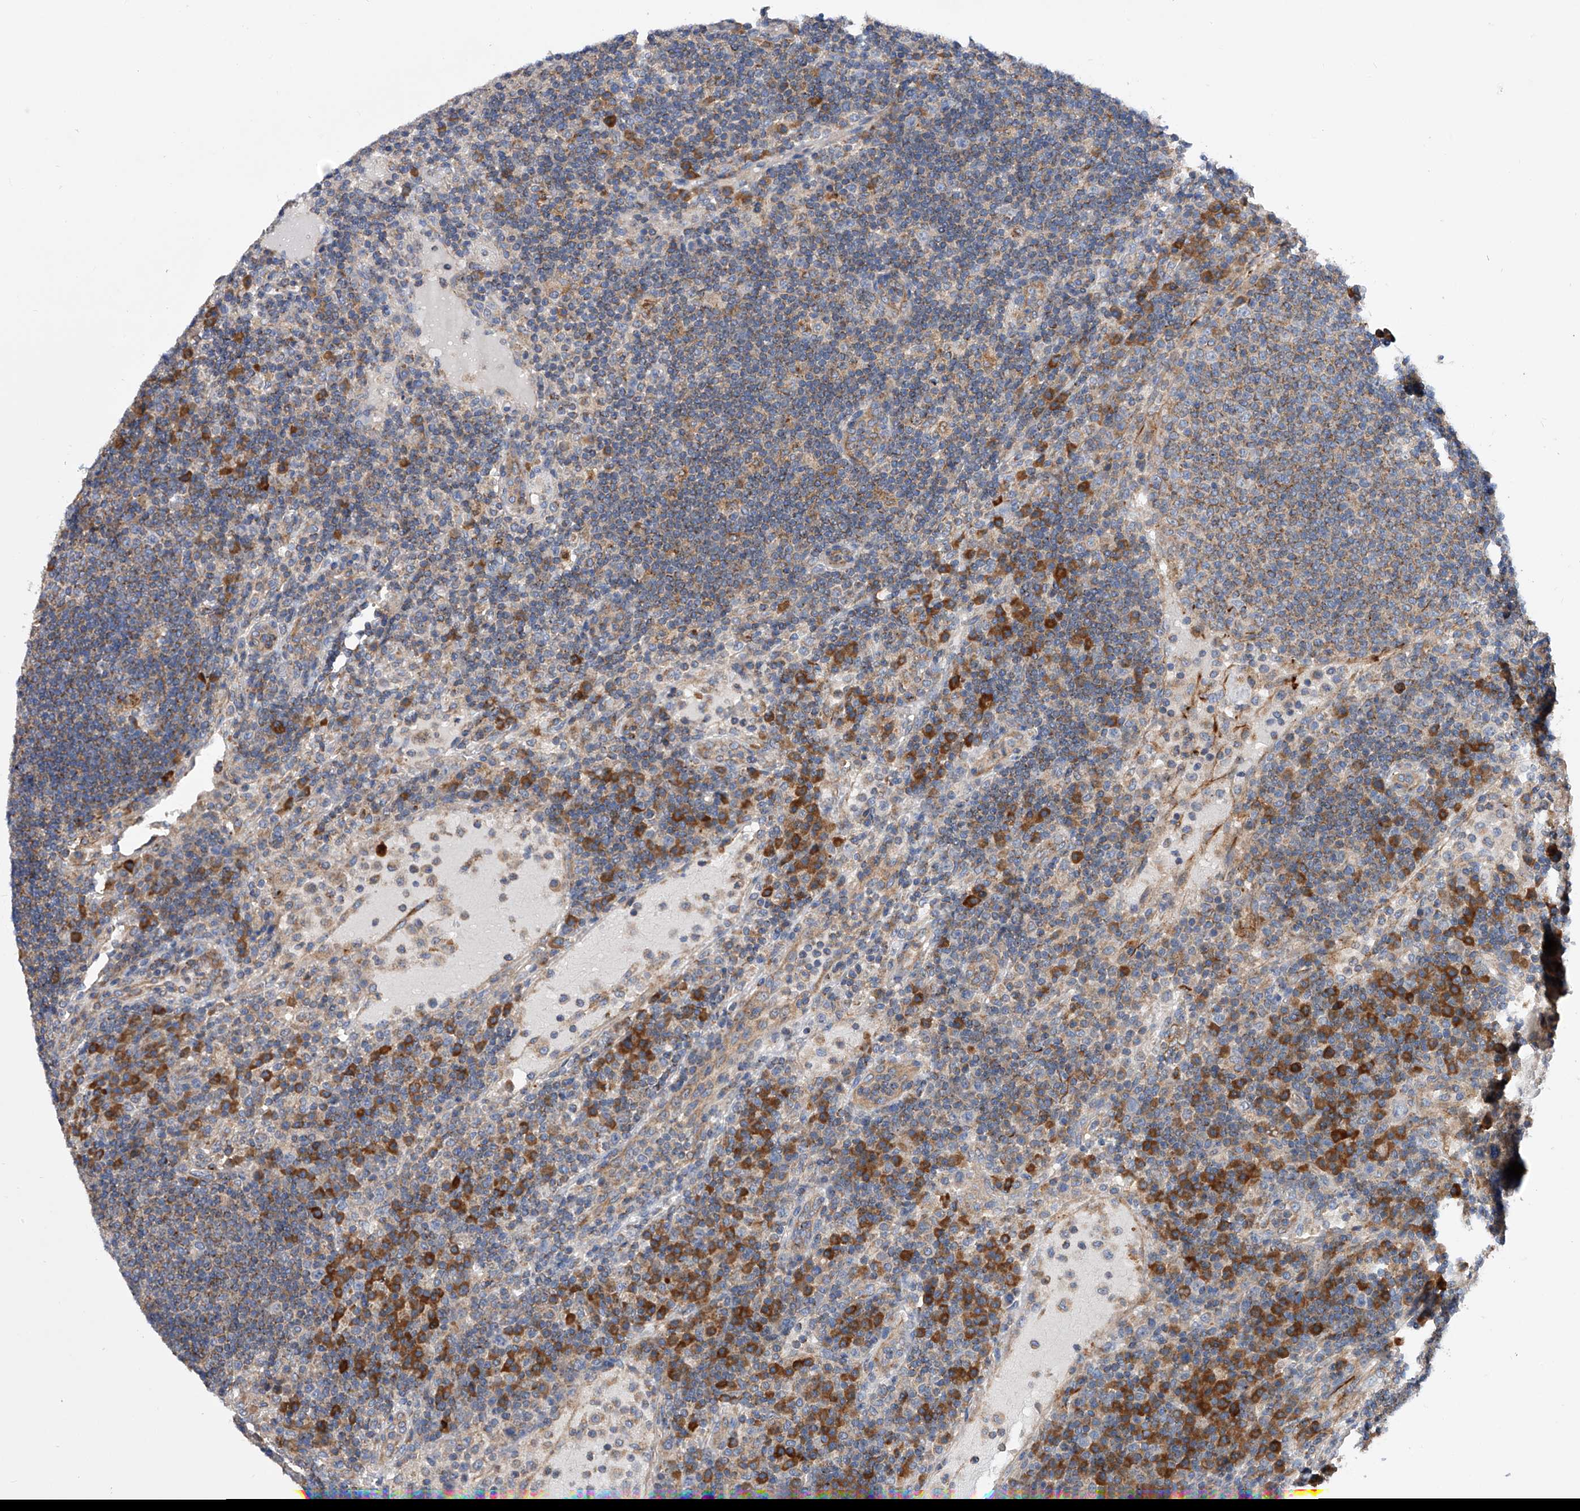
{"staining": {"intensity": "weak", "quantity": "25%-75%", "location": "cytoplasmic/membranous"}, "tissue": "lymph node", "cell_type": "Germinal center cells", "image_type": "normal", "snomed": [{"axis": "morphology", "description": "Normal tissue, NOS"}, {"axis": "topography", "description": "Lymph node"}], "caption": "Immunohistochemical staining of benign lymph node exhibits 25%-75% levels of weak cytoplasmic/membranous protein positivity in about 25%-75% of germinal center cells. (brown staining indicates protein expression, while blue staining denotes nuclei).", "gene": "MLYCD", "patient": {"sex": "female", "age": 53}}